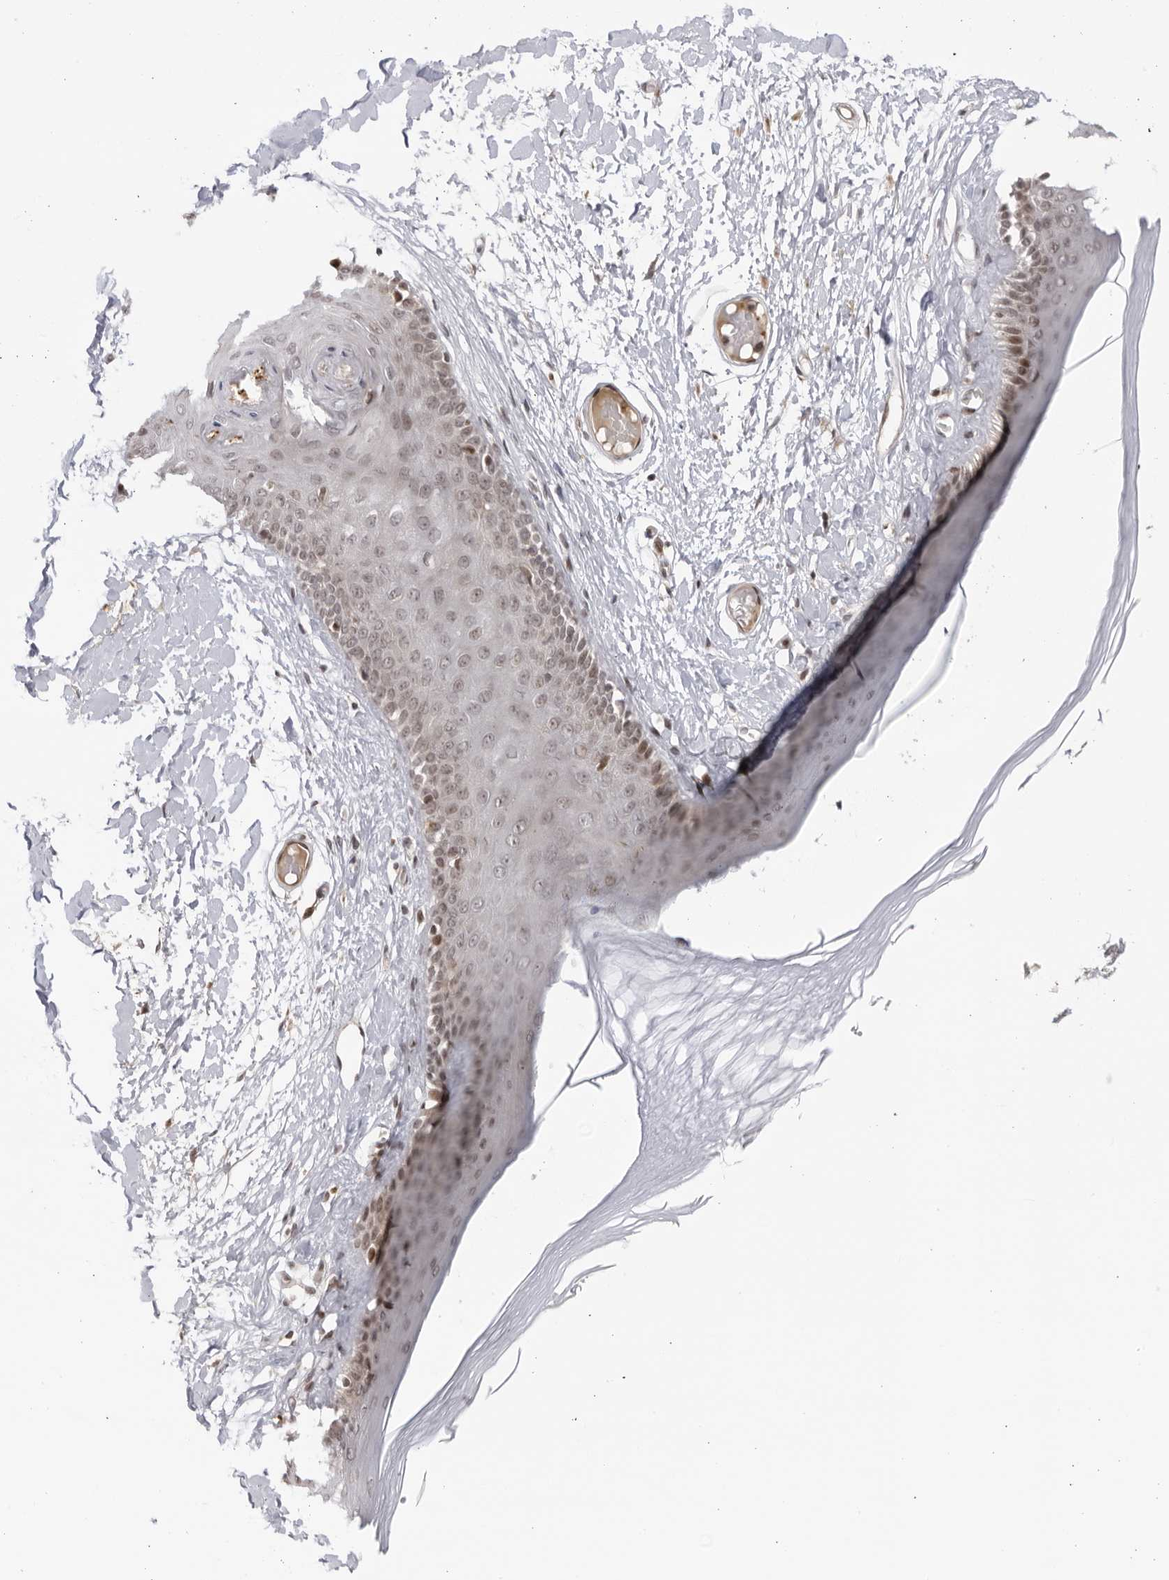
{"staining": {"intensity": "moderate", "quantity": ">75%", "location": "nuclear"}, "tissue": "skin", "cell_type": "Epidermal cells", "image_type": "normal", "snomed": [{"axis": "morphology", "description": "Normal tissue, NOS"}, {"axis": "topography", "description": "Vulva"}], "caption": "Immunohistochemical staining of unremarkable human skin demonstrates >75% levels of moderate nuclear protein expression in approximately >75% of epidermal cells. (Brightfield microscopy of DAB IHC at high magnification).", "gene": "DTL", "patient": {"sex": "female", "age": 73}}